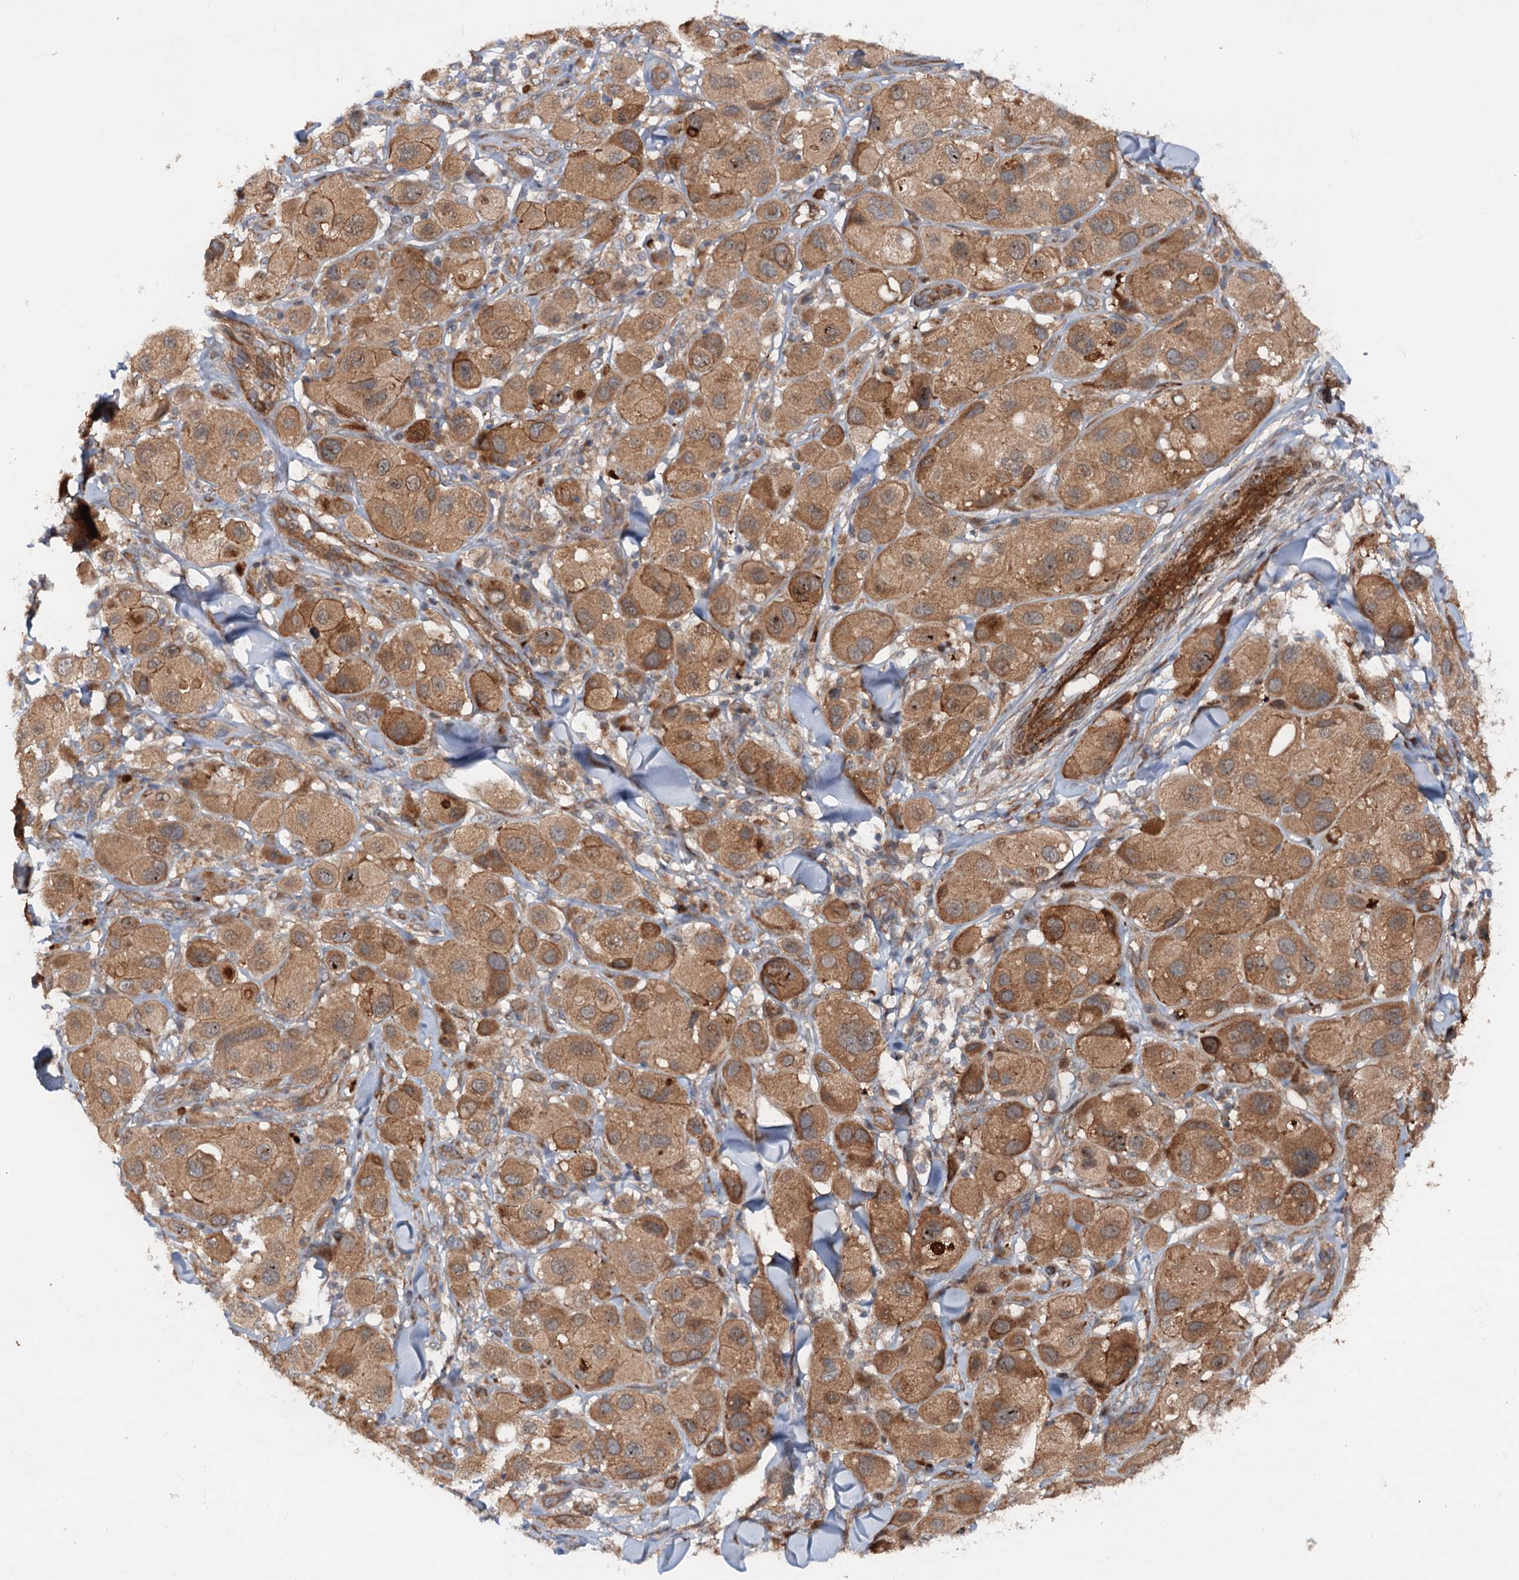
{"staining": {"intensity": "moderate", "quantity": ">75%", "location": "cytoplasmic/membranous"}, "tissue": "melanoma", "cell_type": "Tumor cells", "image_type": "cancer", "snomed": [{"axis": "morphology", "description": "Malignant melanoma, Metastatic site"}, {"axis": "topography", "description": "Skin"}], "caption": "A brown stain shows moderate cytoplasmic/membranous expression of a protein in human melanoma tumor cells. (Brightfield microscopy of DAB IHC at high magnification).", "gene": "ADGRG4", "patient": {"sex": "male", "age": 41}}